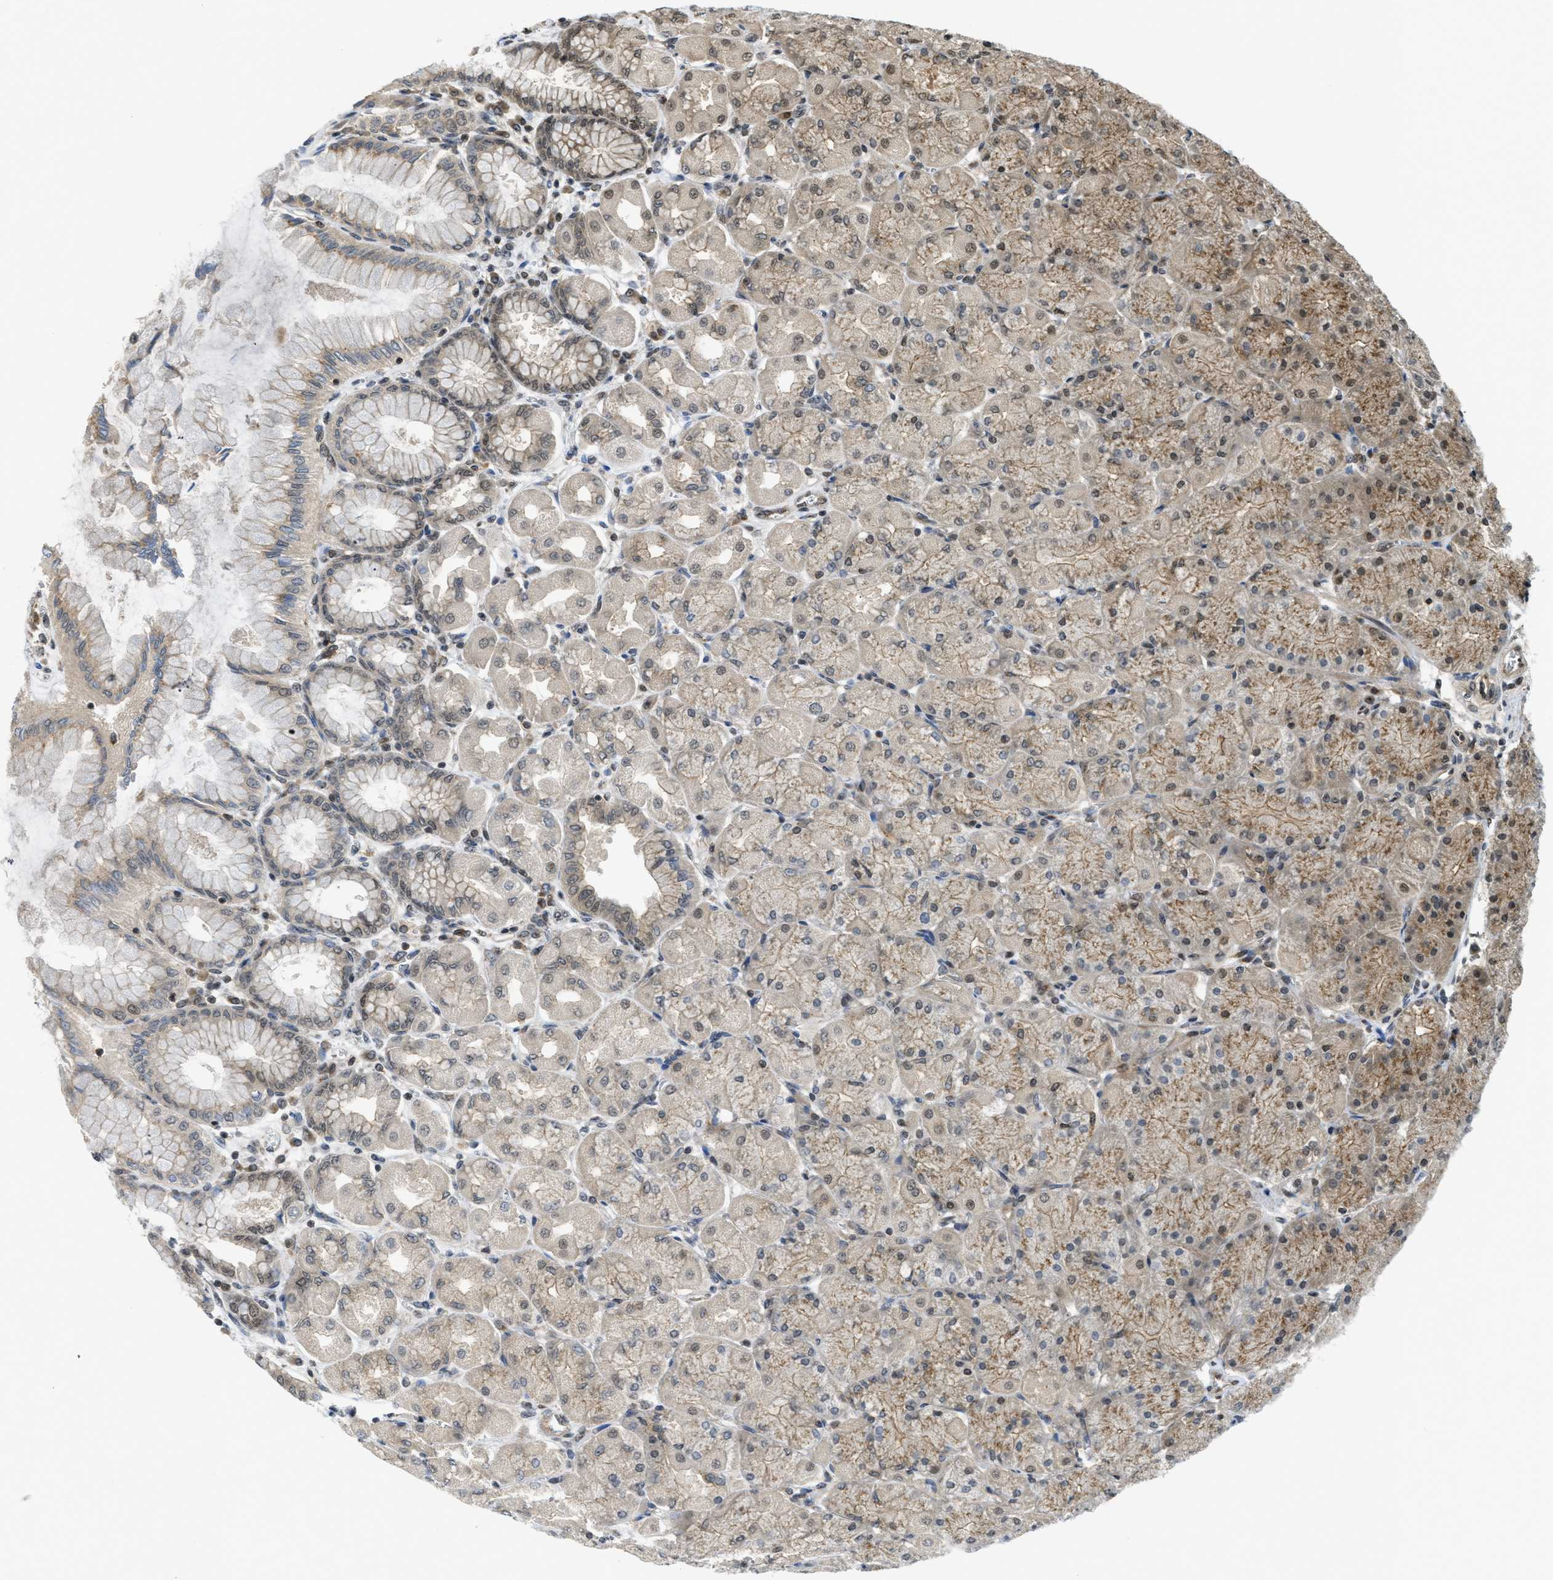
{"staining": {"intensity": "moderate", "quantity": "25%-75%", "location": "cytoplasmic/membranous,nuclear"}, "tissue": "stomach", "cell_type": "Glandular cells", "image_type": "normal", "snomed": [{"axis": "morphology", "description": "Normal tissue, NOS"}, {"axis": "topography", "description": "Stomach, upper"}], "caption": "Immunohistochemistry (IHC) micrograph of normal stomach: human stomach stained using IHC reveals medium levels of moderate protein expression localized specifically in the cytoplasmic/membranous,nuclear of glandular cells, appearing as a cytoplasmic/membranous,nuclear brown color.", "gene": "TACC1", "patient": {"sex": "female", "age": 56}}